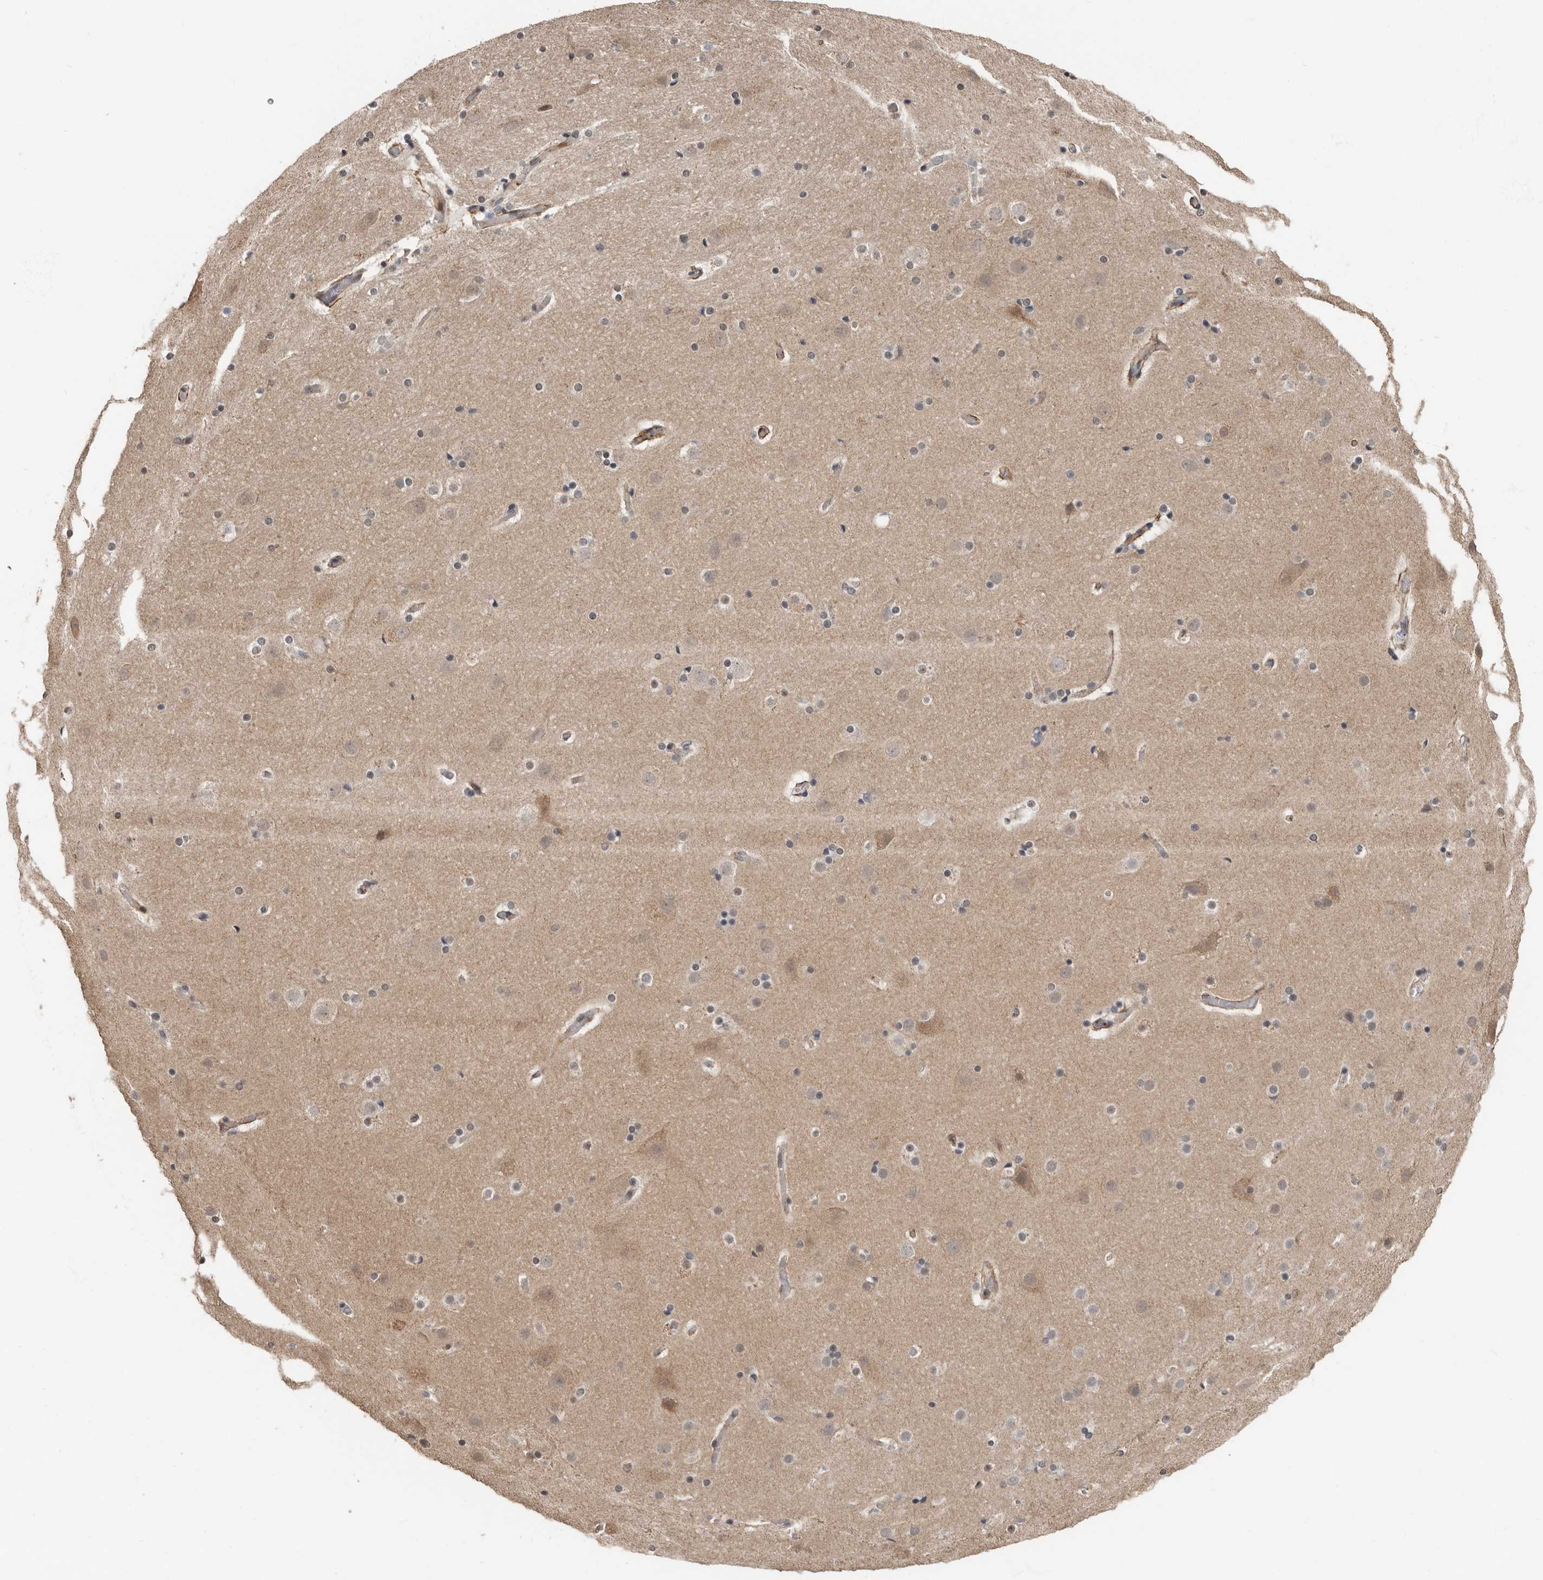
{"staining": {"intensity": "weak", "quantity": "25%-75%", "location": "cytoplasmic/membranous"}, "tissue": "cerebral cortex", "cell_type": "Endothelial cells", "image_type": "normal", "snomed": [{"axis": "morphology", "description": "Normal tissue, NOS"}, {"axis": "topography", "description": "Cerebral cortex"}], "caption": "An immunohistochemistry (IHC) micrograph of unremarkable tissue is shown. Protein staining in brown labels weak cytoplasmic/membranous positivity in cerebral cortex within endothelial cells. The protein of interest is shown in brown color, while the nuclei are stained blue.", "gene": "LRGUK", "patient": {"sex": "male", "age": 57}}